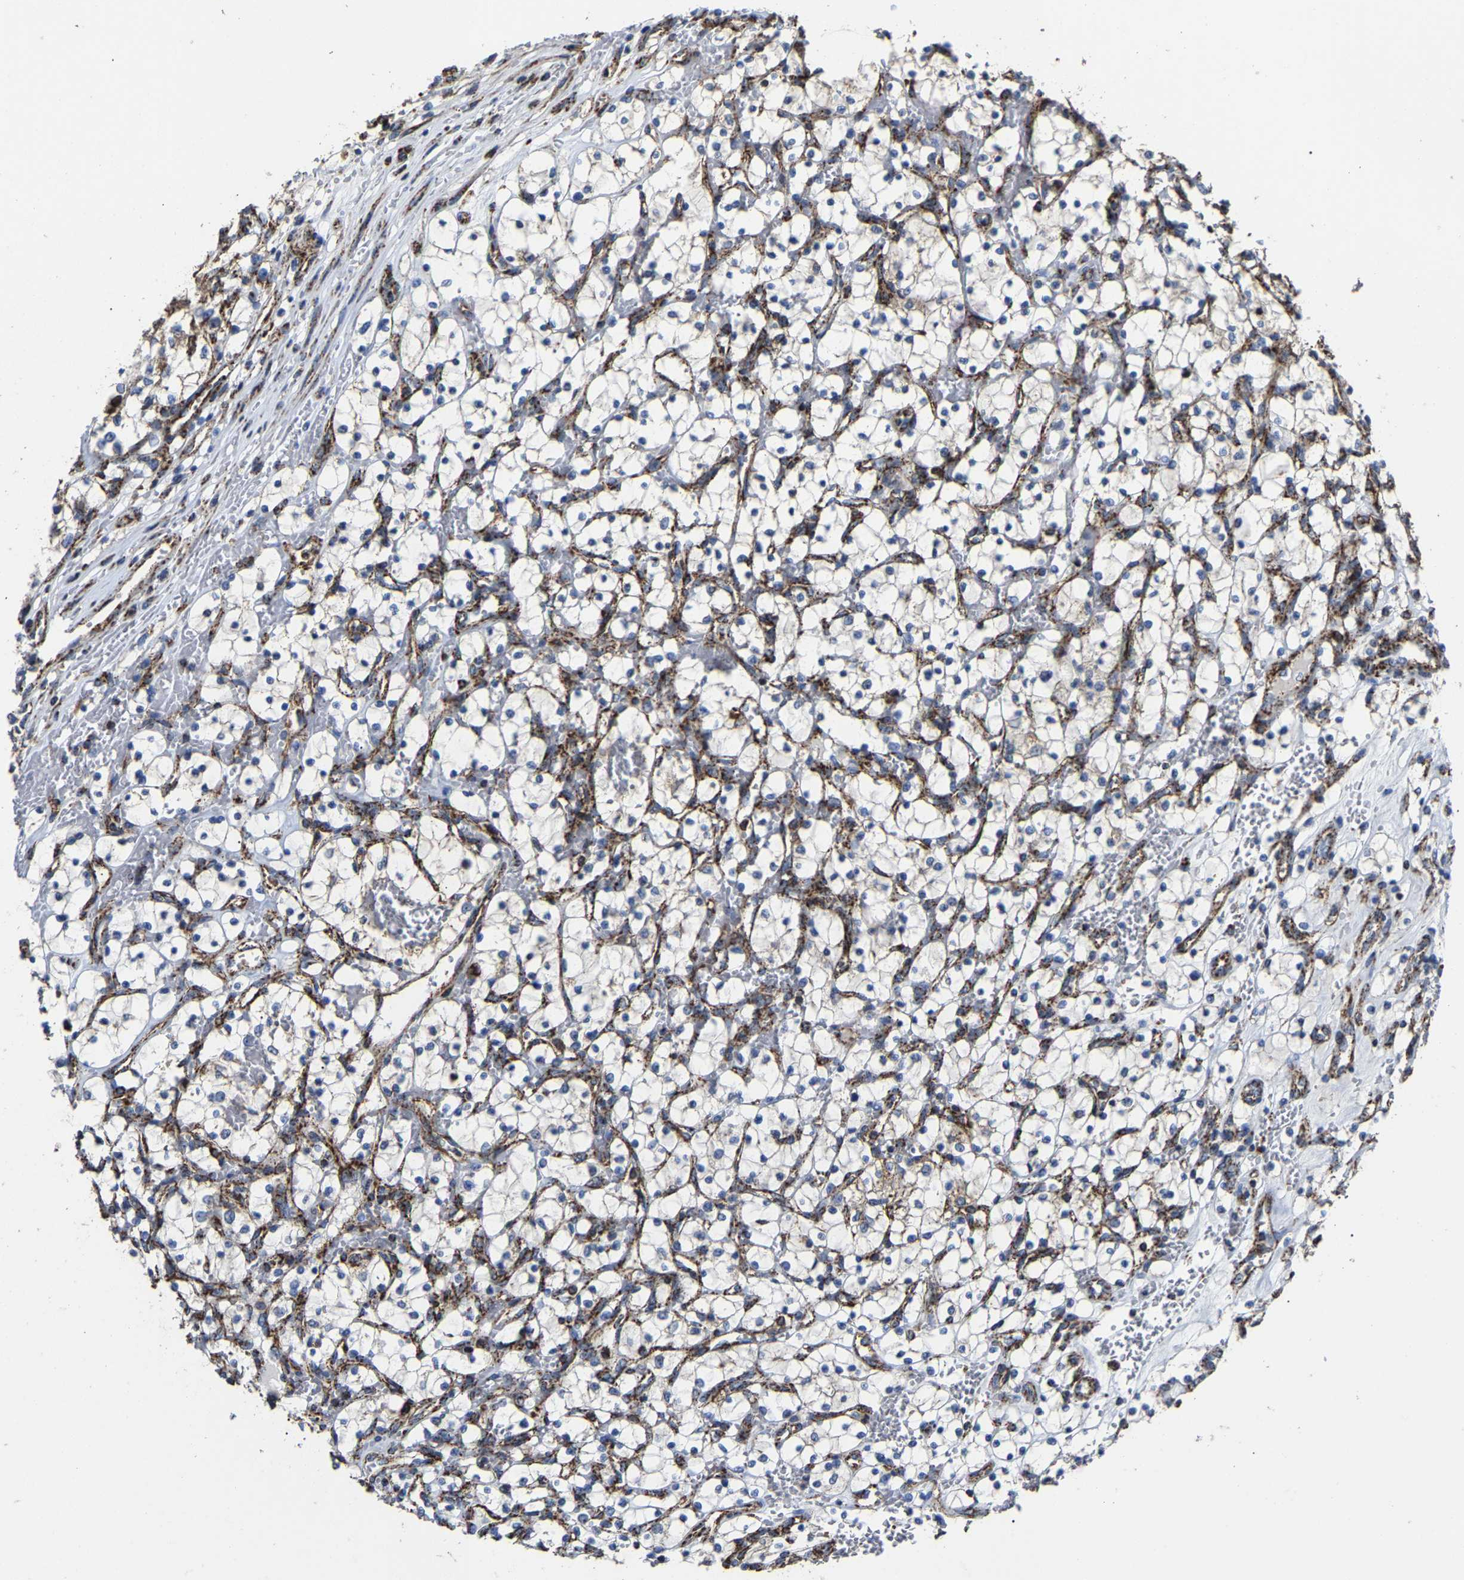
{"staining": {"intensity": "negative", "quantity": "none", "location": "none"}, "tissue": "renal cancer", "cell_type": "Tumor cells", "image_type": "cancer", "snomed": [{"axis": "morphology", "description": "Adenocarcinoma, NOS"}, {"axis": "topography", "description": "Kidney"}], "caption": "The immunohistochemistry photomicrograph has no significant expression in tumor cells of renal adenocarcinoma tissue. (Immunohistochemistry (ihc), brightfield microscopy, high magnification).", "gene": "NDUFV3", "patient": {"sex": "female", "age": 69}}